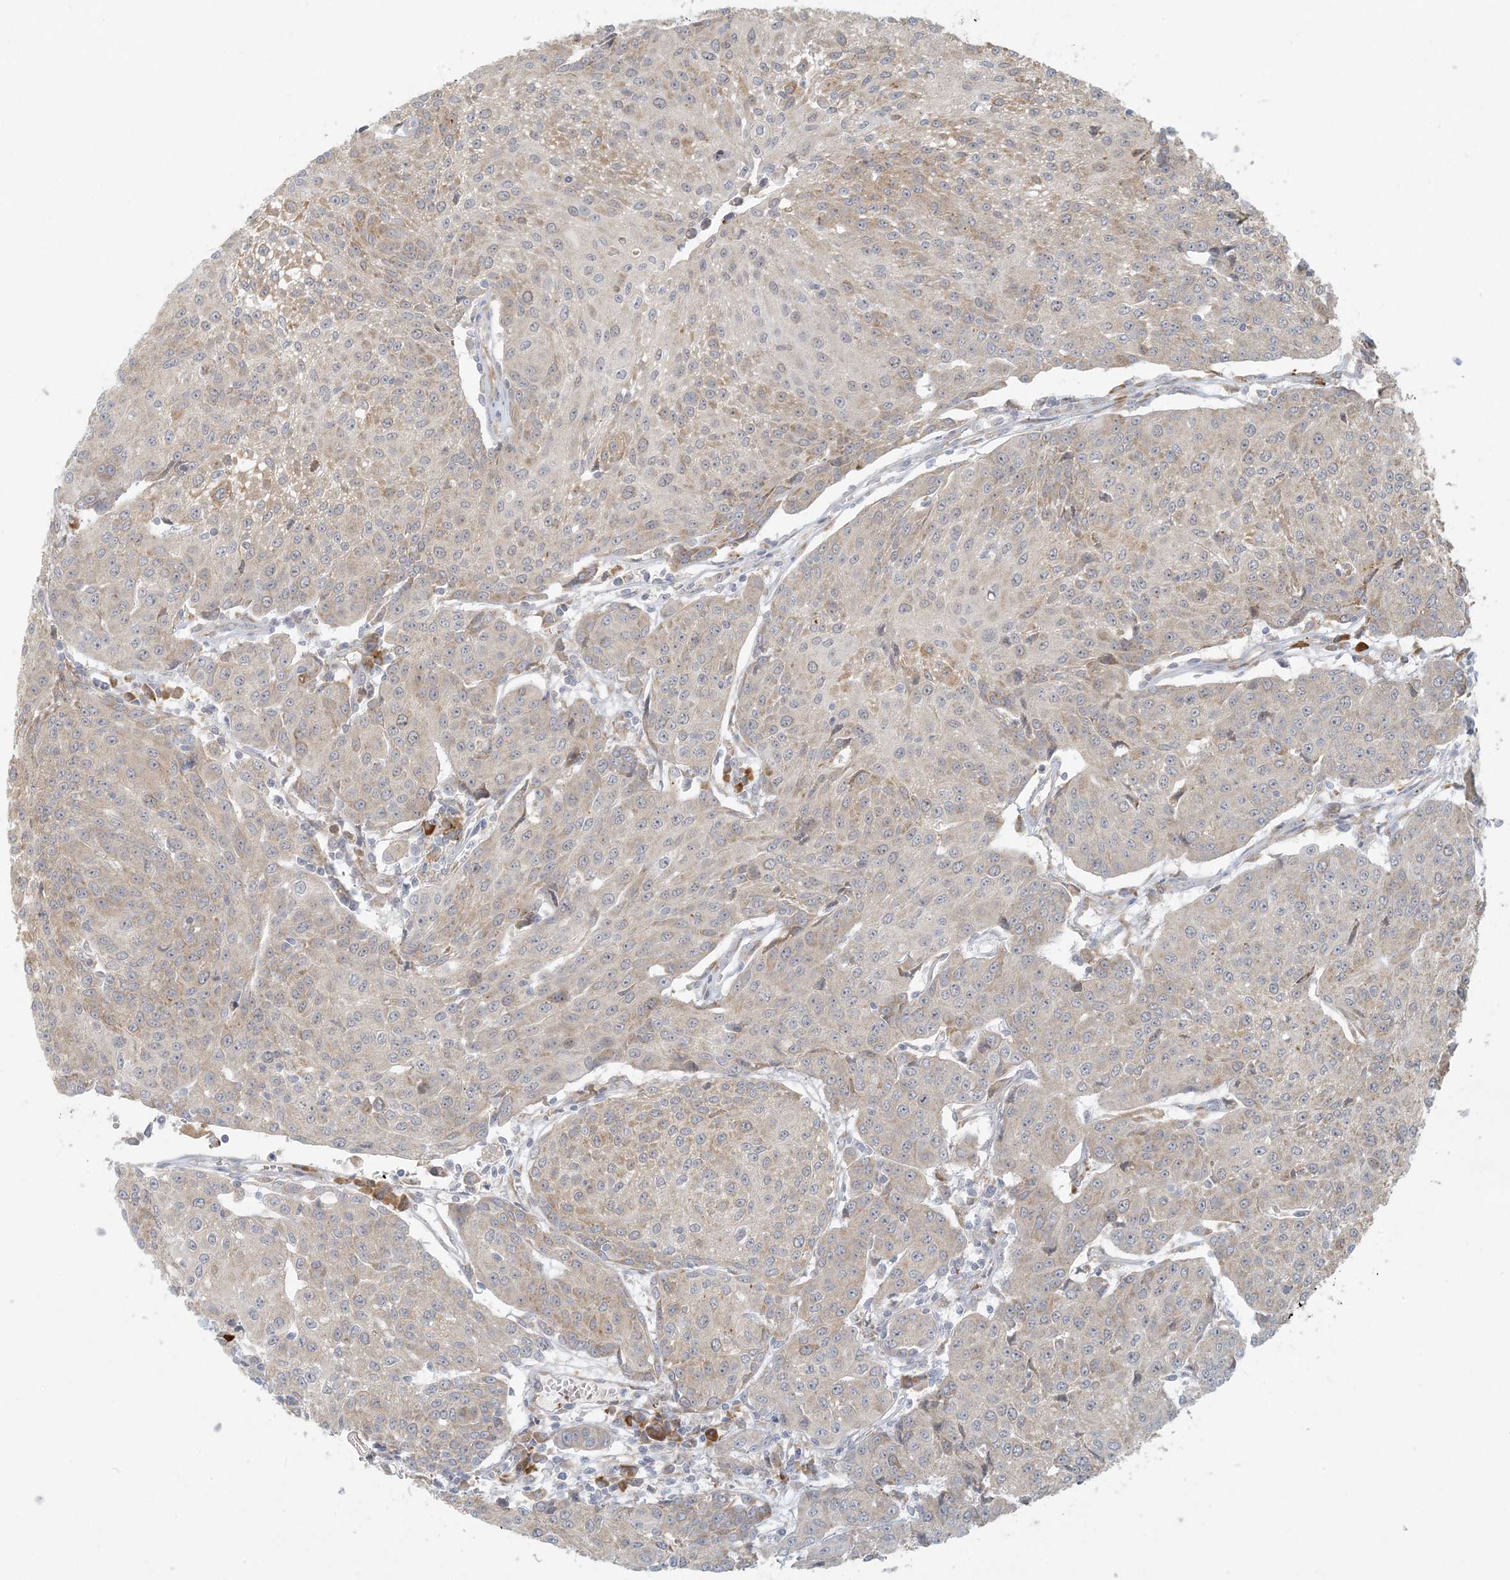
{"staining": {"intensity": "weak", "quantity": "25%-75%", "location": "cytoplasmic/membranous"}, "tissue": "urothelial cancer", "cell_type": "Tumor cells", "image_type": "cancer", "snomed": [{"axis": "morphology", "description": "Urothelial carcinoma, High grade"}, {"axis": "topography", "description": "Urinary bladder"}], "caption": "IHC histopathology image of neoplastic tissue: human urothelial cancer stained using immunohistochemistry displays low levels of weak protein expression localized specifically in the cytoplasmic/membranous of tumor cells, appearing as a cytoplasmic/membranous brown color.", "gene": "HACL1", "patient": {"sex": "female", "age": 85}}